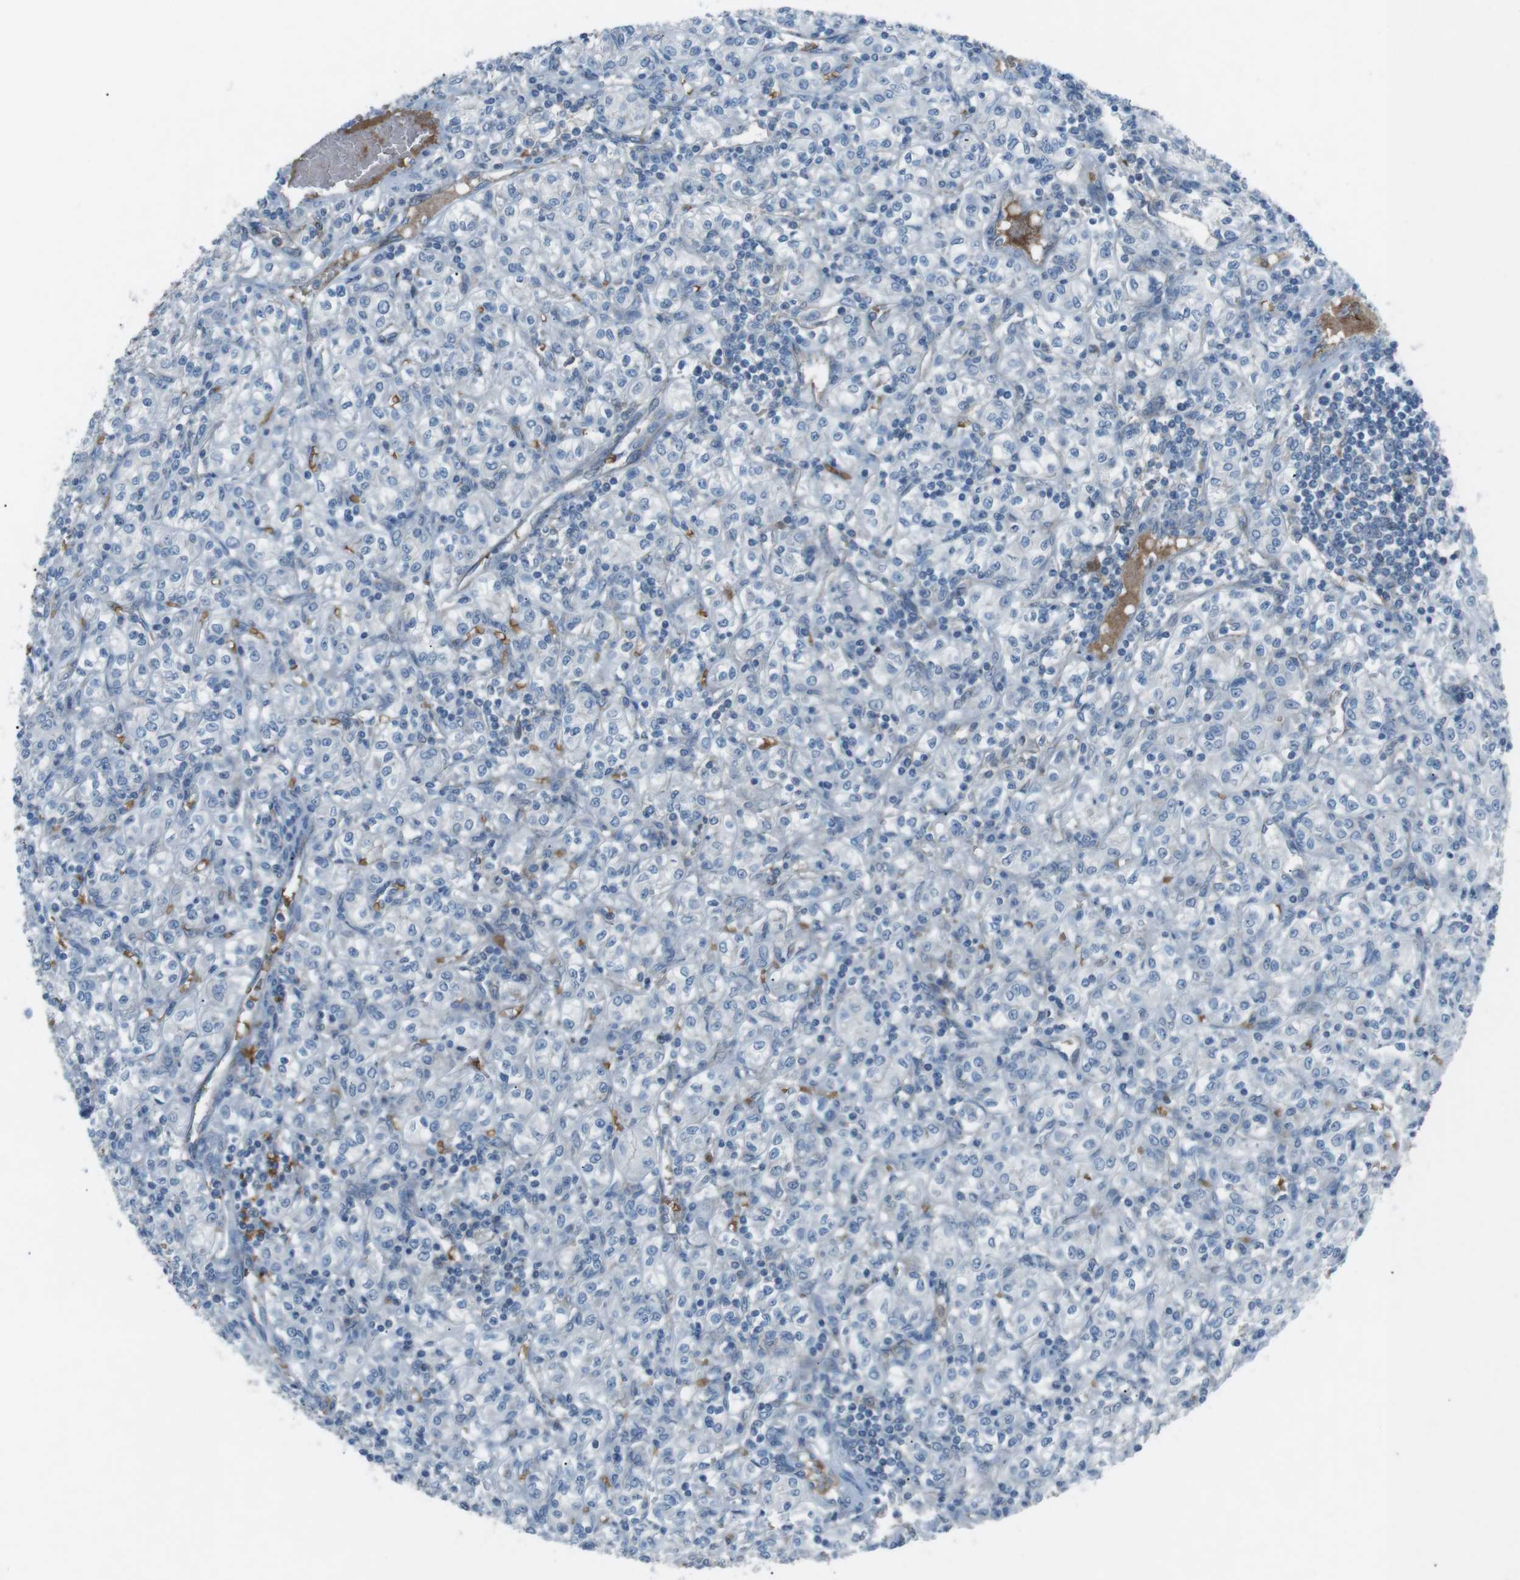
{"staining": {"intensity": "negative", "quantity": "none", "location": "none"}, "tissue": "renal cancer", "cell_type": "Tumor cells", "image_type": "cancer", "snomed": [{"axis": "morphology", "description": "Adenocarcinoma, NOS"}, {"axis": "topography", "description": "Kidney"}], "caption": "This is an immunohistochemistry (IHC) image of renal adenocarcinoma. There is no expression in tumor cells.", "gene": "SPTA1", "patient": {"sex": "male", "age": 77}}